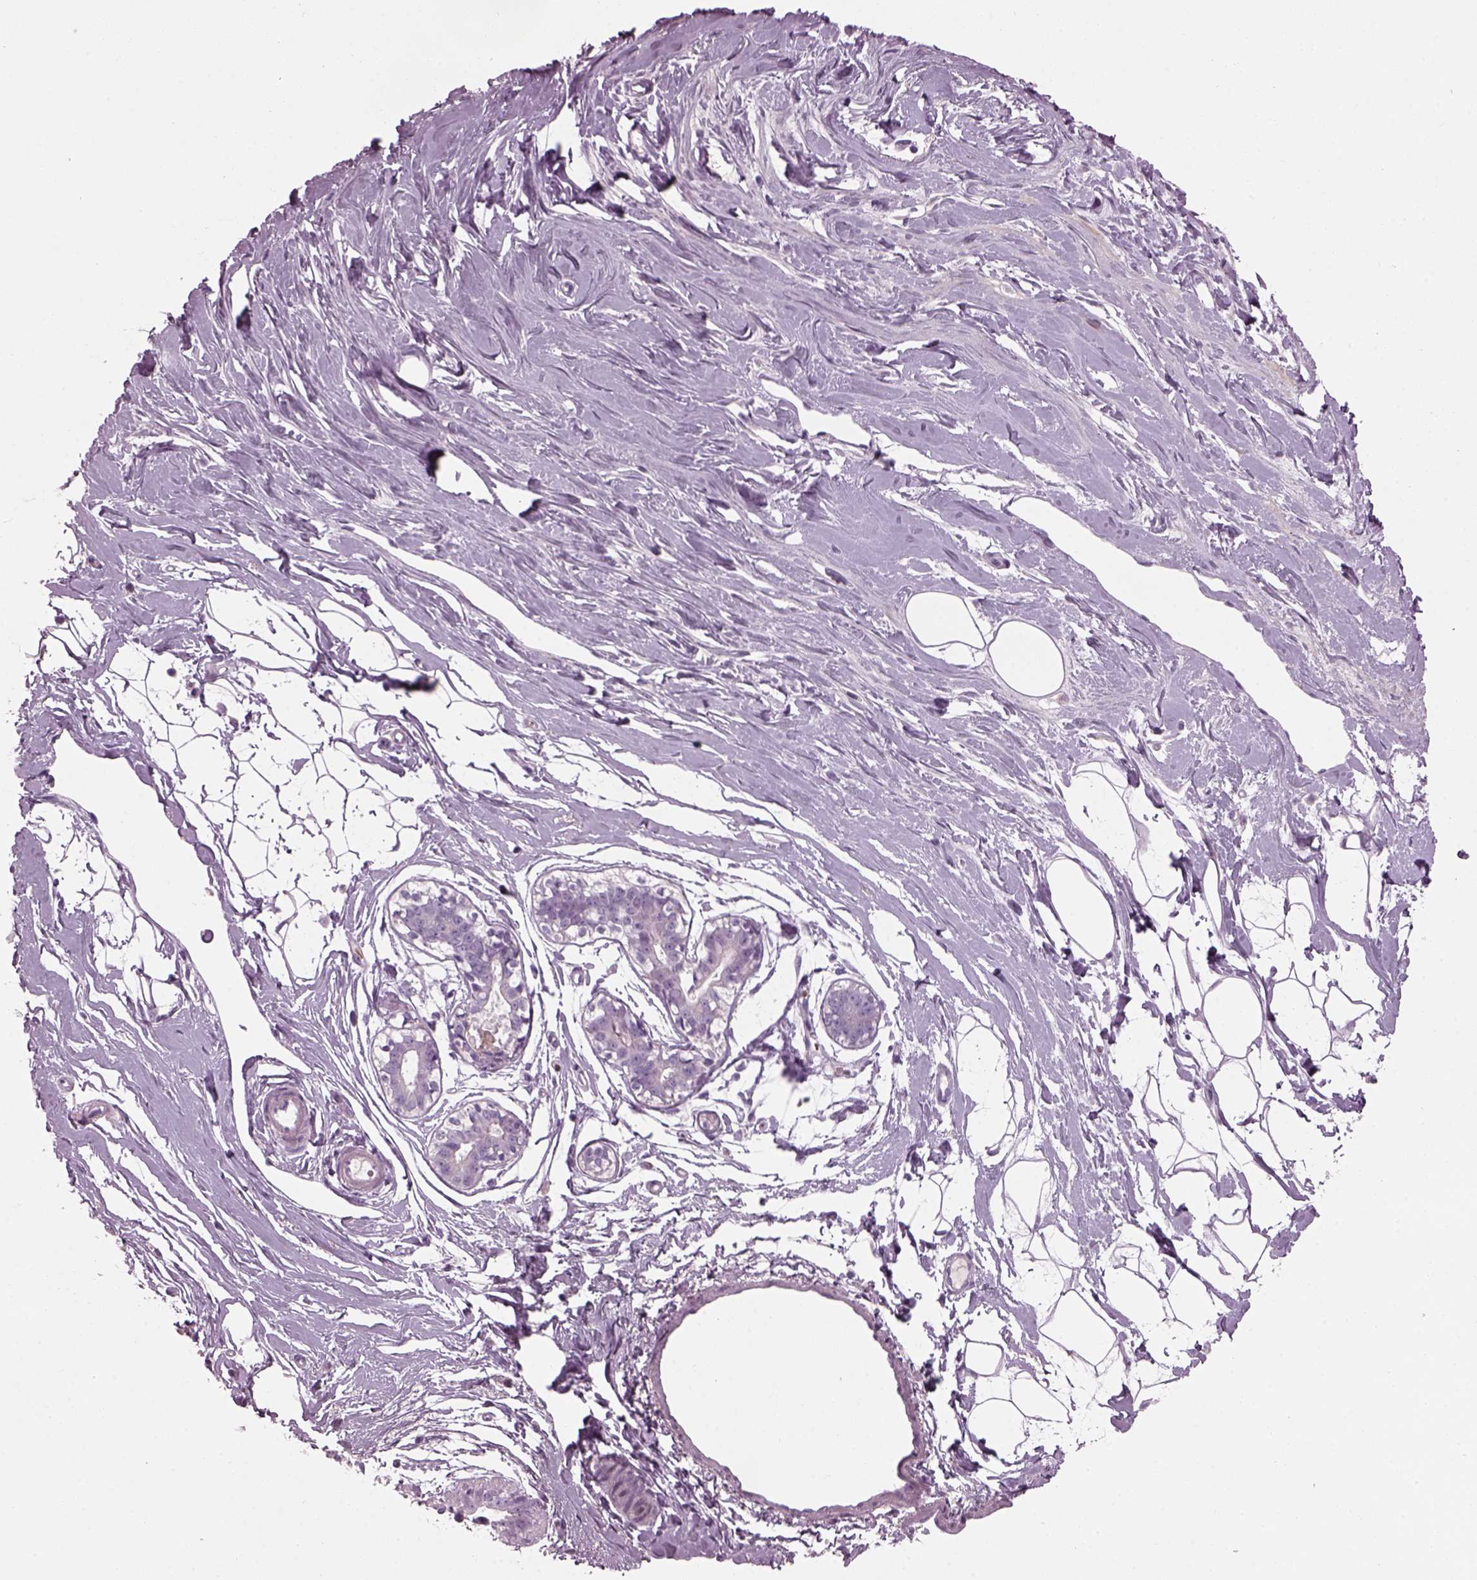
{"staining": {"intensity": "negative", "quantity": "none", "location": "none"}, "tissue": "breast", "cell_type": "Adipocytes", "image_type": "normal", "snomed": [{"axis": "morphology", "description": "Normal tissue, NOS"}, {"axis": "topography", "description": "Breast"}], "caption": "Immunohistochemical staining of unremarkable human breast displays no significant staining in adipocytes. (Immunohistochemistry, brightfield microscopy, high magnification).", "gene": "DPYSL5", "patient": {"sex": "female", "age": 49}}